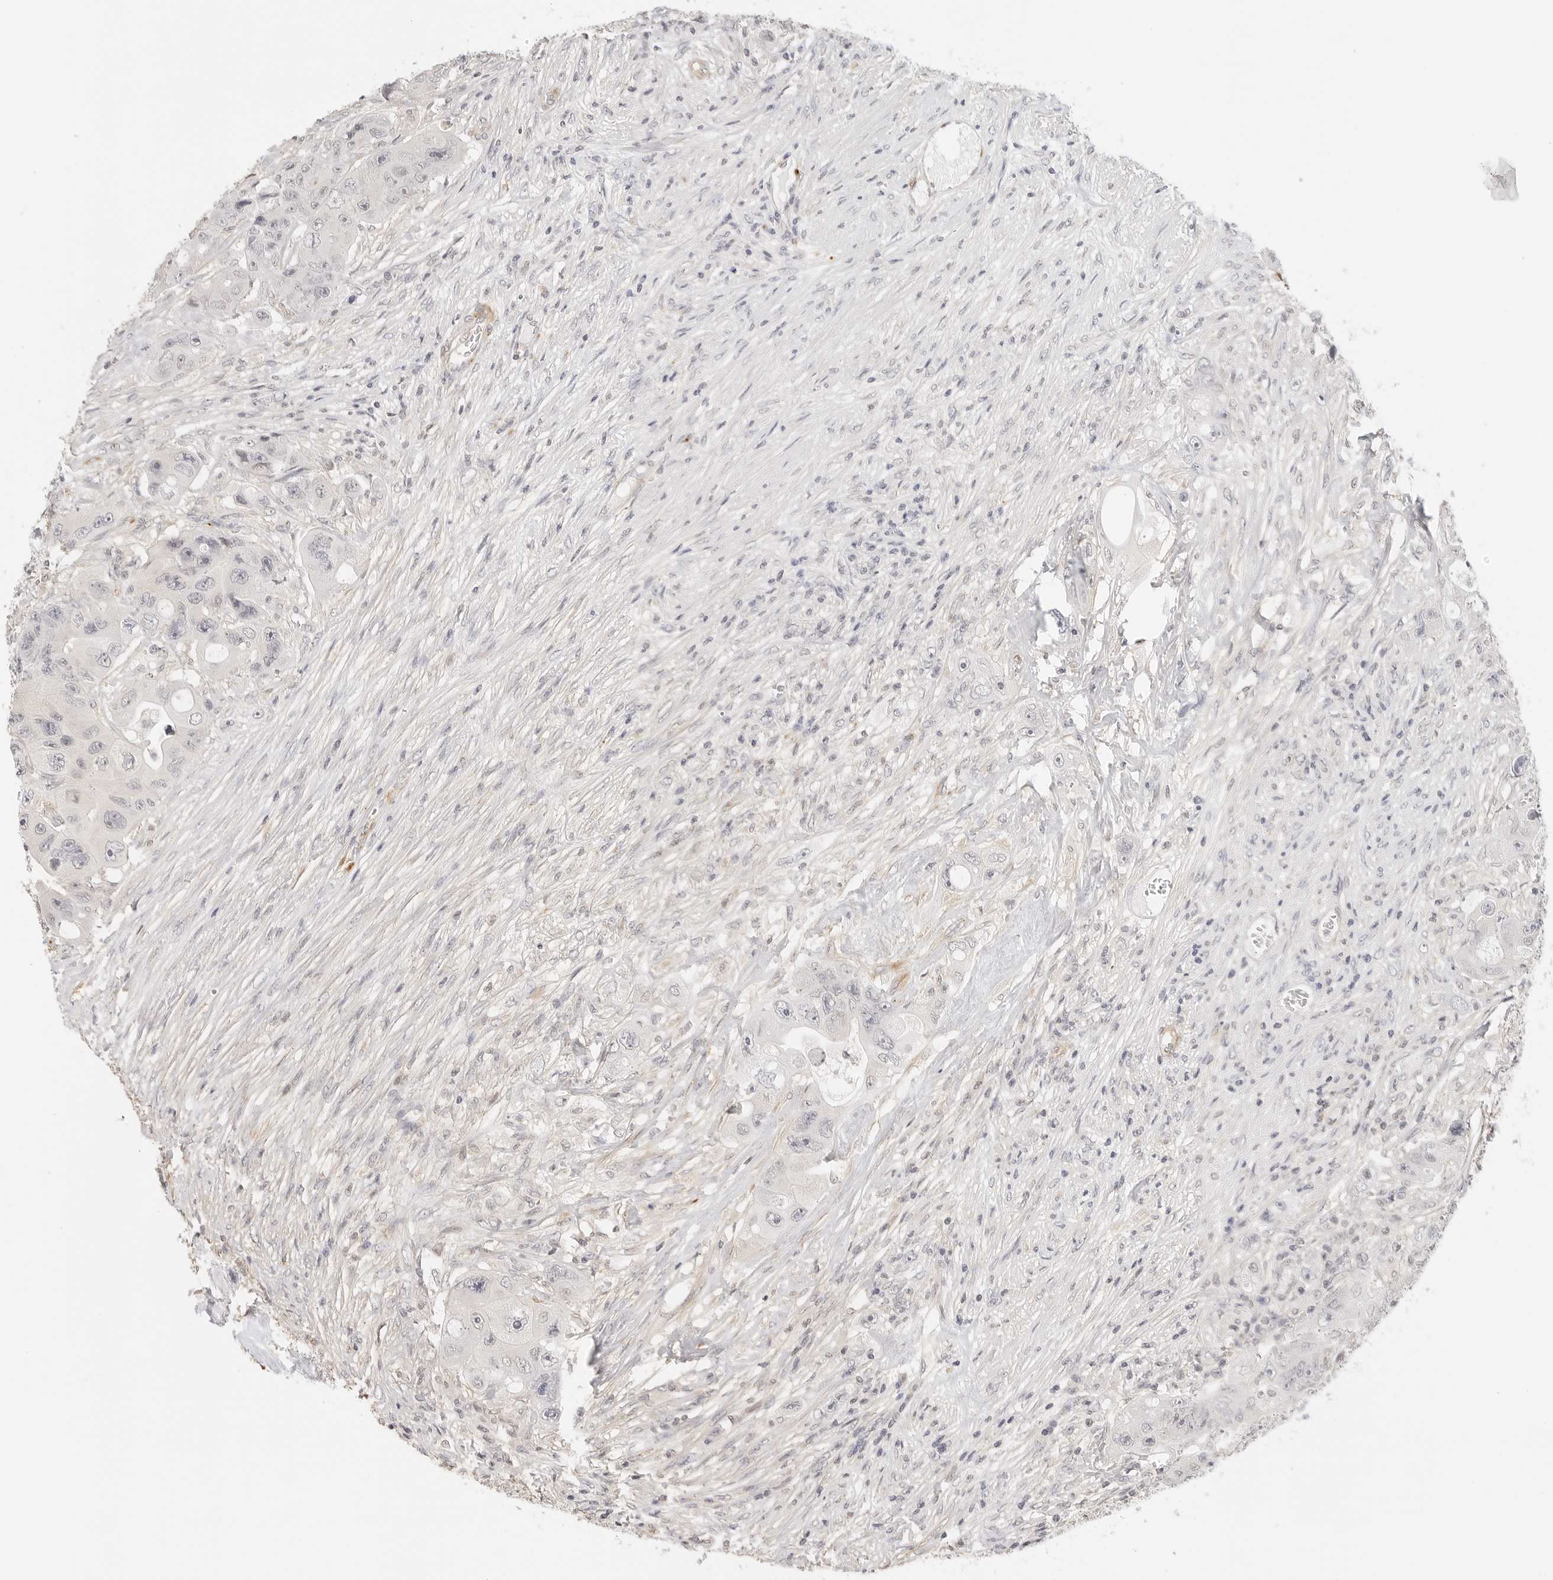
{"staining": {"intensity": "negative", "quantity": "none", "location": "none"}, "tissue": "colorectal cancer", "cell_type": "Tumor cells", "image_type": "cancer", "snomed": [{"axis": "morphology", "description": "Adenocarcinoma, NOS"}, {"axis": "topography", "description": "Colon"}], "caption": "Immunohistochemistry of human adenocarcinoma (colorectal) displays no positivity in tumor cells.", "gene": "PCDH19", "patient": {"sex": "female", "age": 46}}